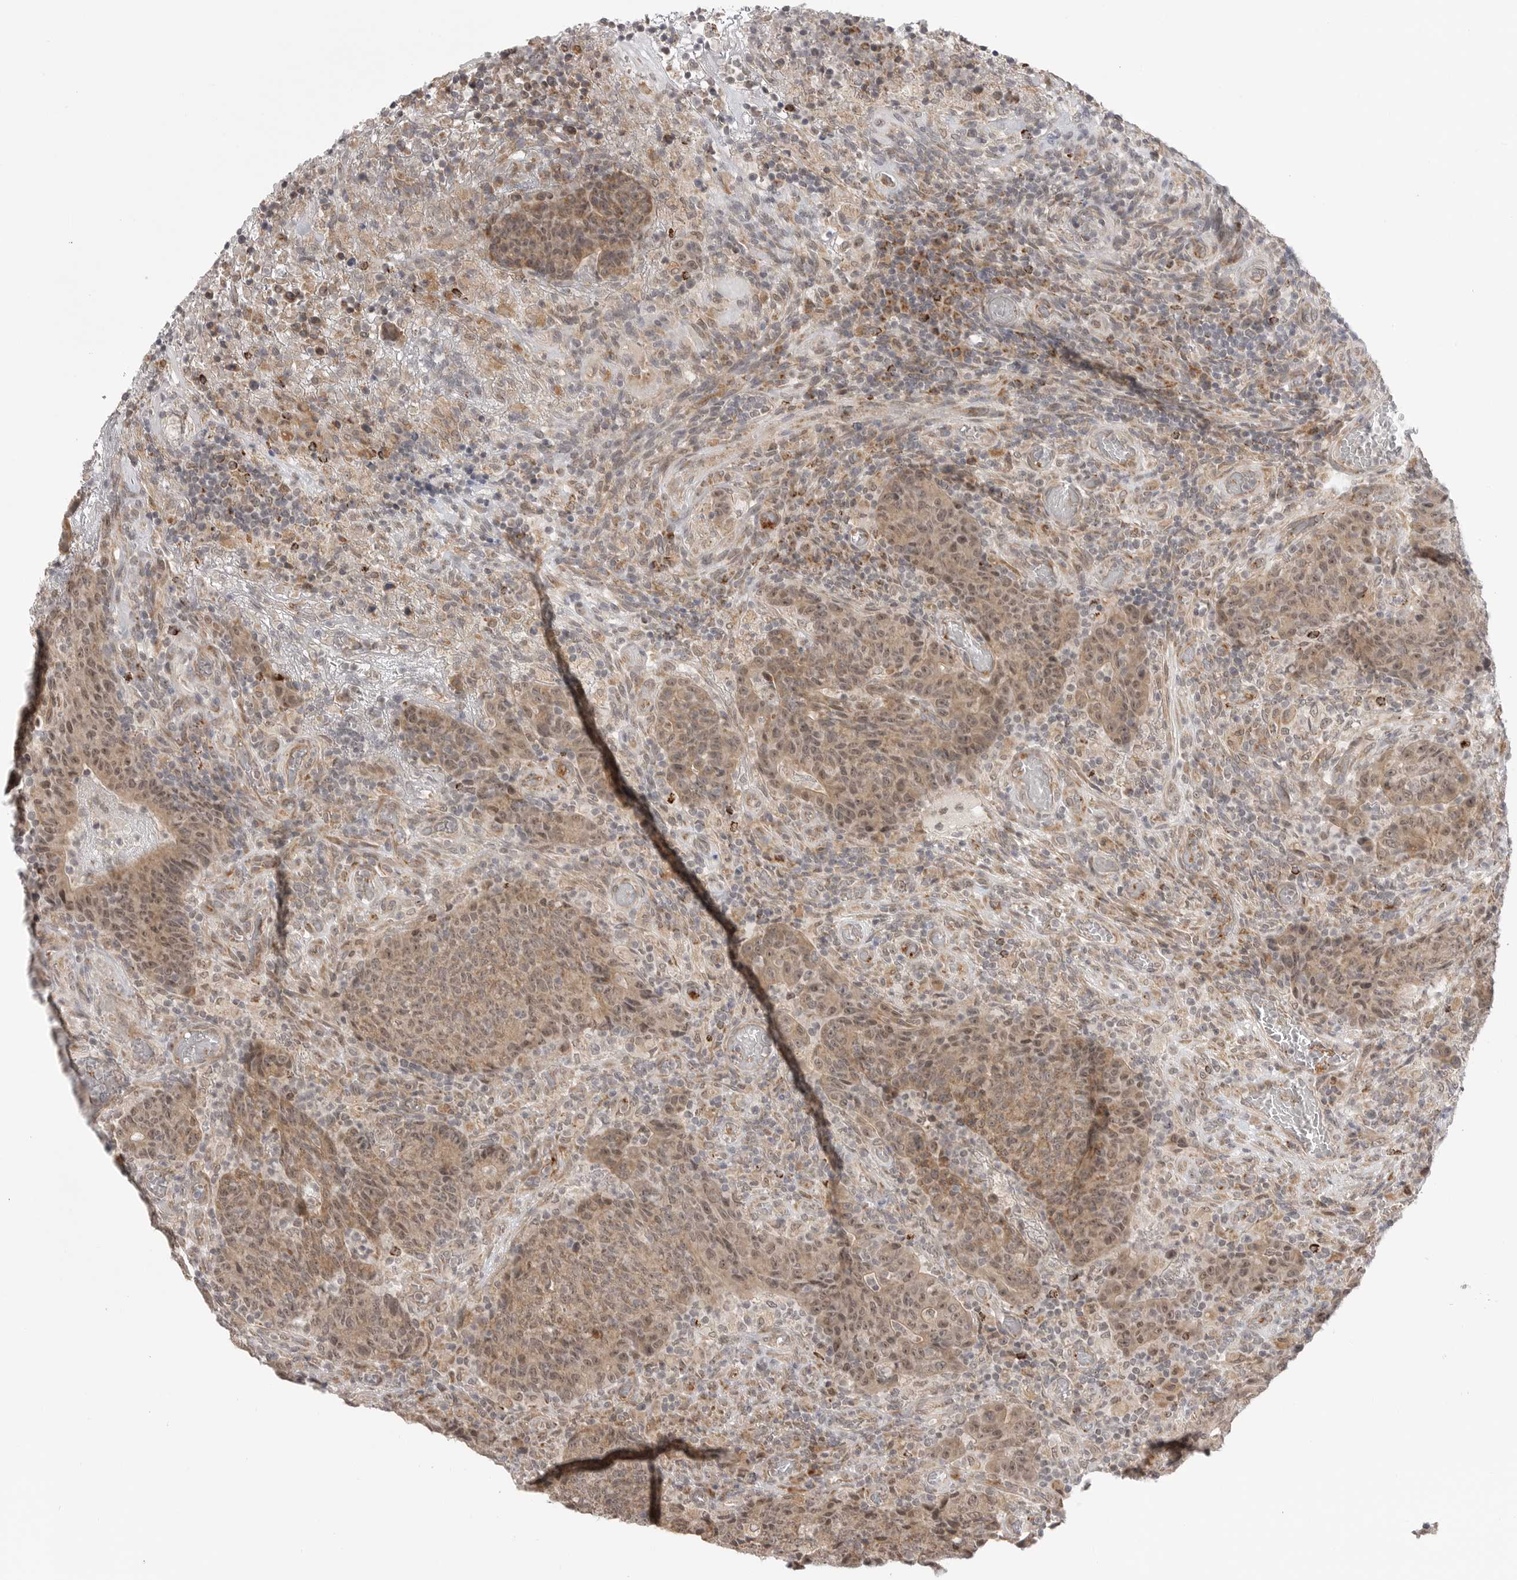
{"staining": {"intensity": "moderate", "quantity": ">75%", "location": "cytoplasmic/membranous,nuclear"}, "tissue": "colorectal cancer", "cell_type": "Tumor cells", "image_type": "cancer", "snomed": [{"axis": "morphology", "description": "Adenocarcinoma, NOS"}, {"axis": "topography", "description": "Colon"}], "caption": "Protein expression analysis of human adenocarcinoma (colorectal) reveals moderate cytoplasmic/membranous and nuclear positivity in approximately >75% of tumor cells.", "gene": "KALRN", "patient": {"sex": "female", "age": 75}}